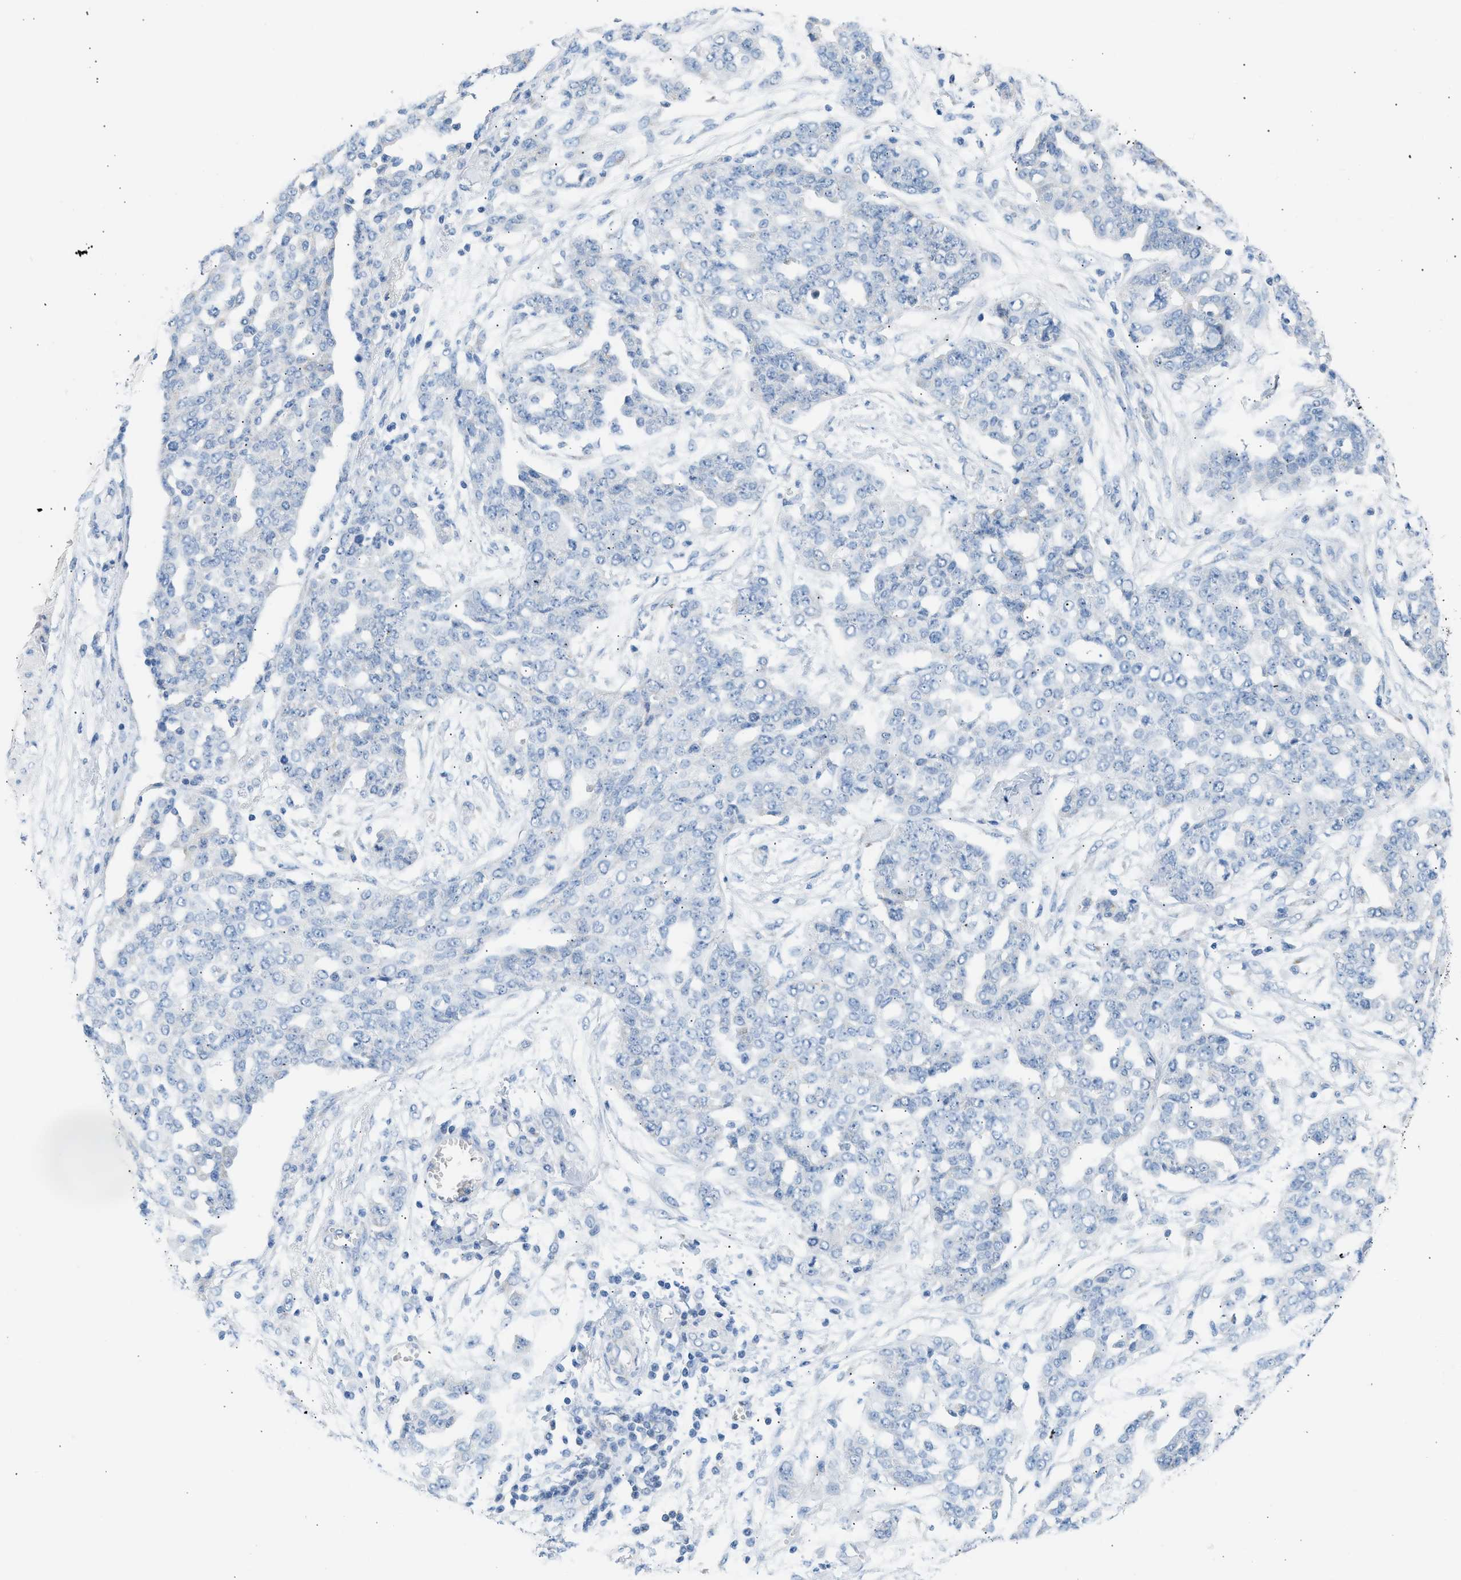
{"staining": {"intensity": "negative", "quantity": "none", "location": "none"}, "tissue": "ovarian cancer", "cell_type": "Tumor cells", "image_type": "cancer", "snomed": [{"axis": "morphology", "description": "Cystadenocarcinoma, serous, NOS"}, {"axis": "topography", "description": "Soft tissue"}, {"axis": "topography", "description": "Ovary"}], "caption": "High power microscopy photomicrograph of an immunohistochemistry histopathology image of serous cystadenocarcinoma (ovarian), revealing no significant expression in tumor cells.", "gene": "NDUFS8", "patient": {"sex": "female", "age": 57}}